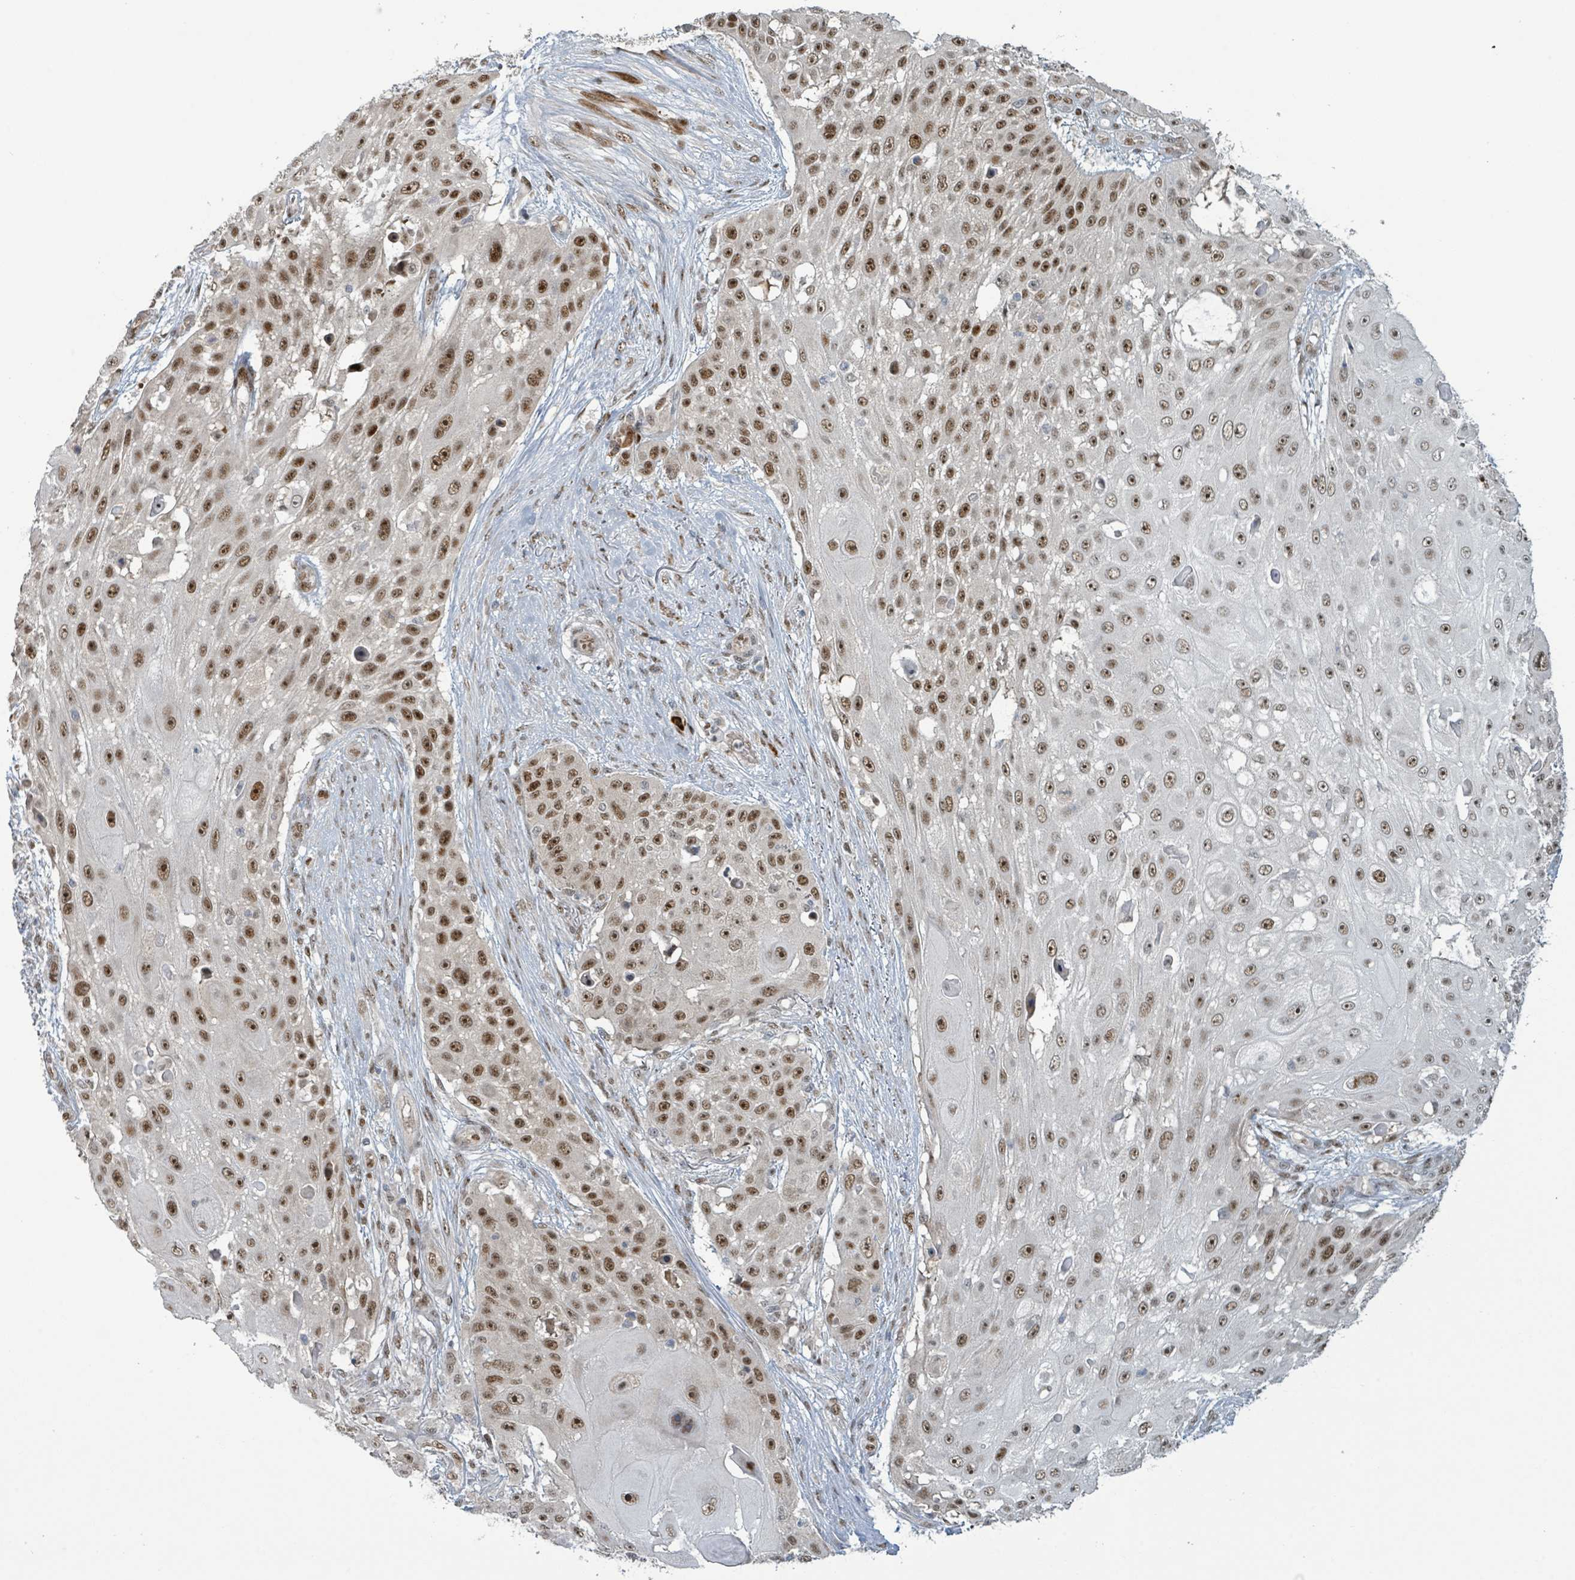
{"staining": {"intensity": "strong", "quantity": ">75%", "location": "nuclear"}, "tissue": "skin cancer", "cell_type": "Tumor cells", "image_type": "cancer", "snomed": [{"axis": "morphology", "description": "Squamous cell carcinoma, NOS"}, {"axis": "topography", "description": "Skin"}], "caption": "A histopathology image showing strong nuclear expression in about >75% of tumor cells in squamous cell carcinoma (skin), as visualized by brown immunohistochemical staining.", "gene": "KLF3", "patient": {"sex": "female", "age": 86}}